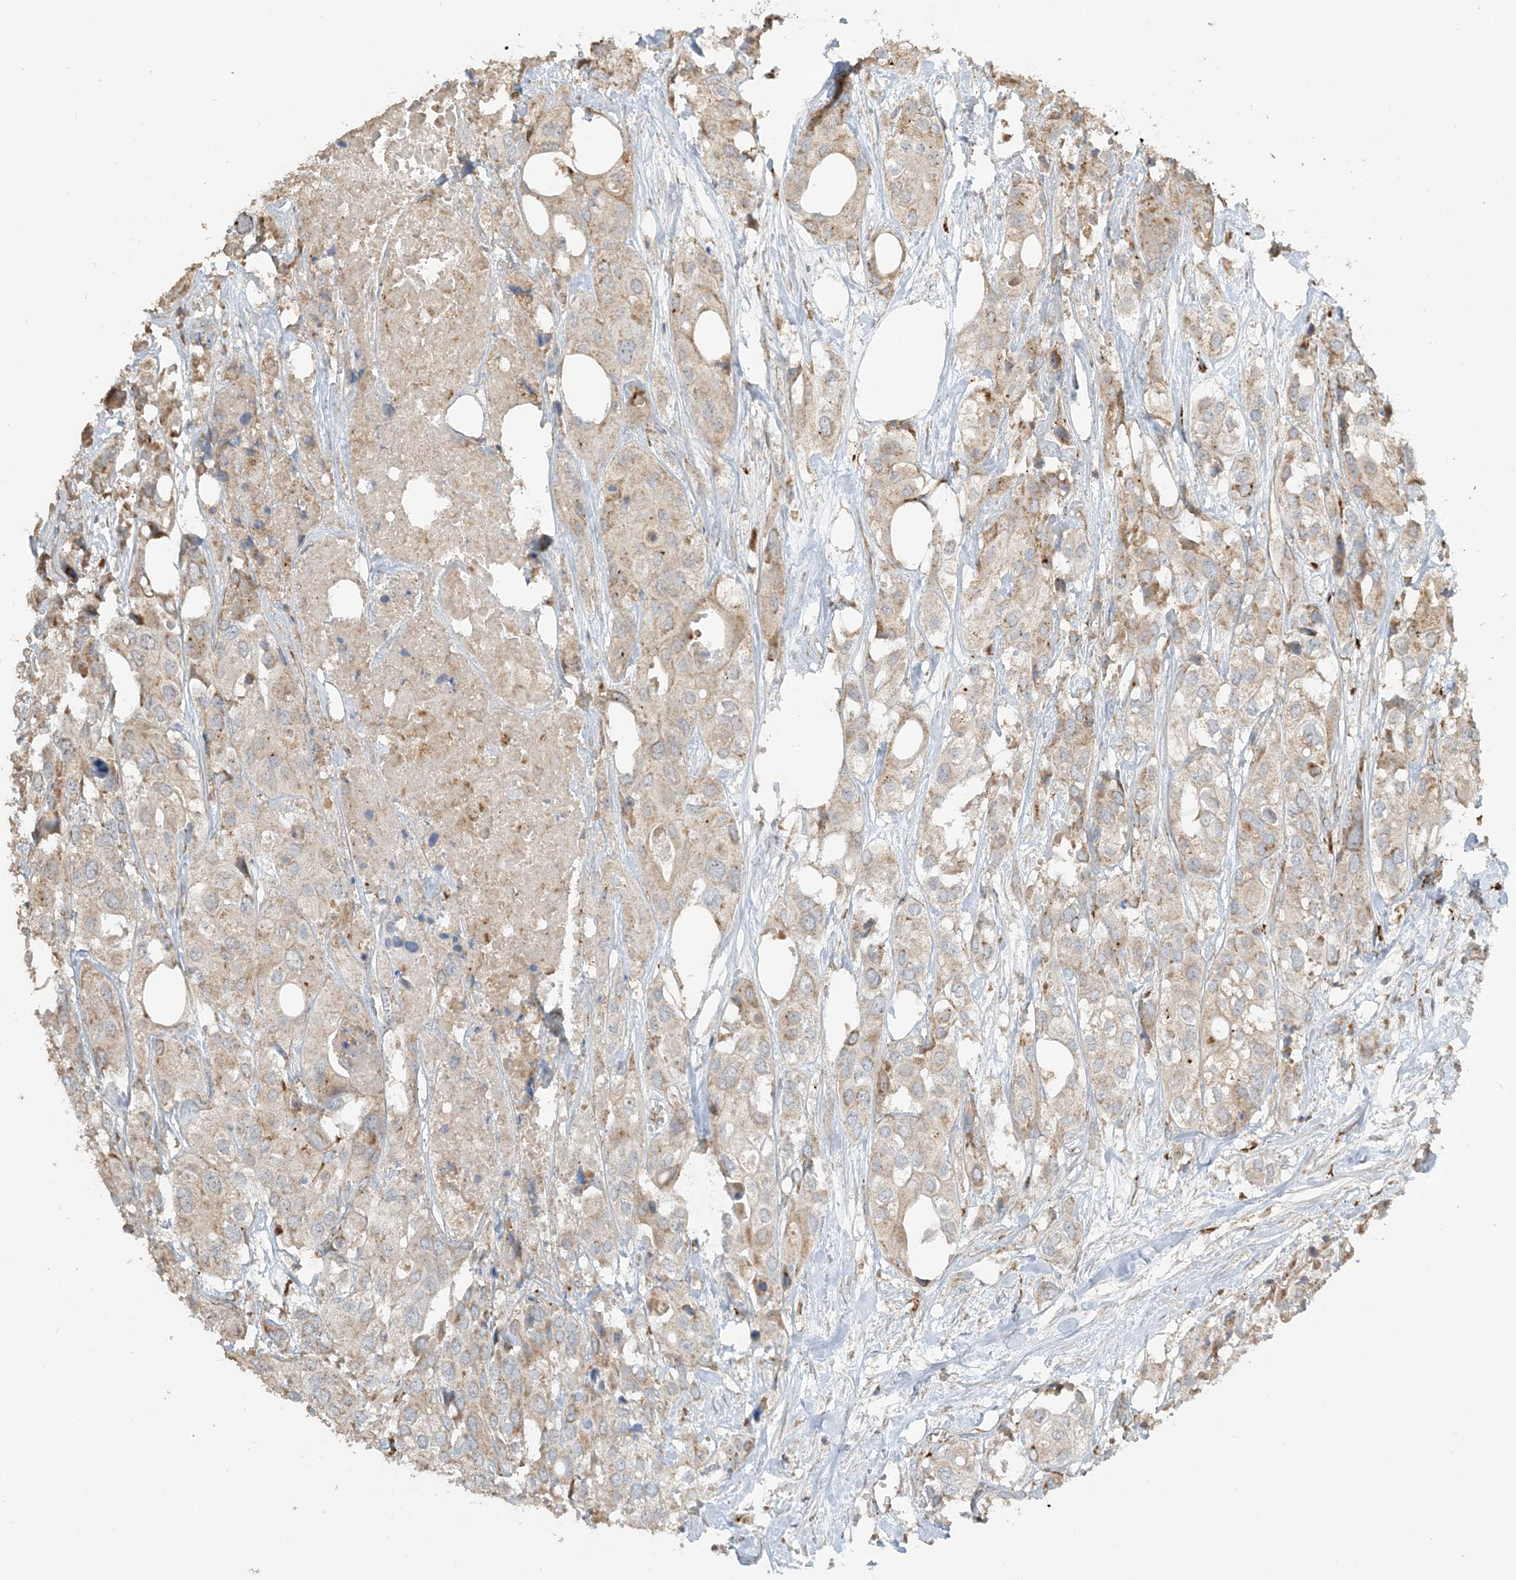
{"staining": {"intensity": "weak", "quantity": ">75%", "location": "cytoplasmic/membranous"}, "tissue": "urothelial cancer", "cell_type": "Tumor cells", "image_type": "cancer", "snomed": [{"axis": "morphology", "description": "Urothelial carcinoma, High grade"}, {"axis": "topography", "description": "Urinary bladder"}], "caption": "Brown immunohistochemical staining in human urothelial carcinoma (high-grade) demonstrates weak cytoplasmic/membranous expression in approximately >75% of tumor cells.", "gene": "AGA", "patient": {"sex": "male", "age": 64}}